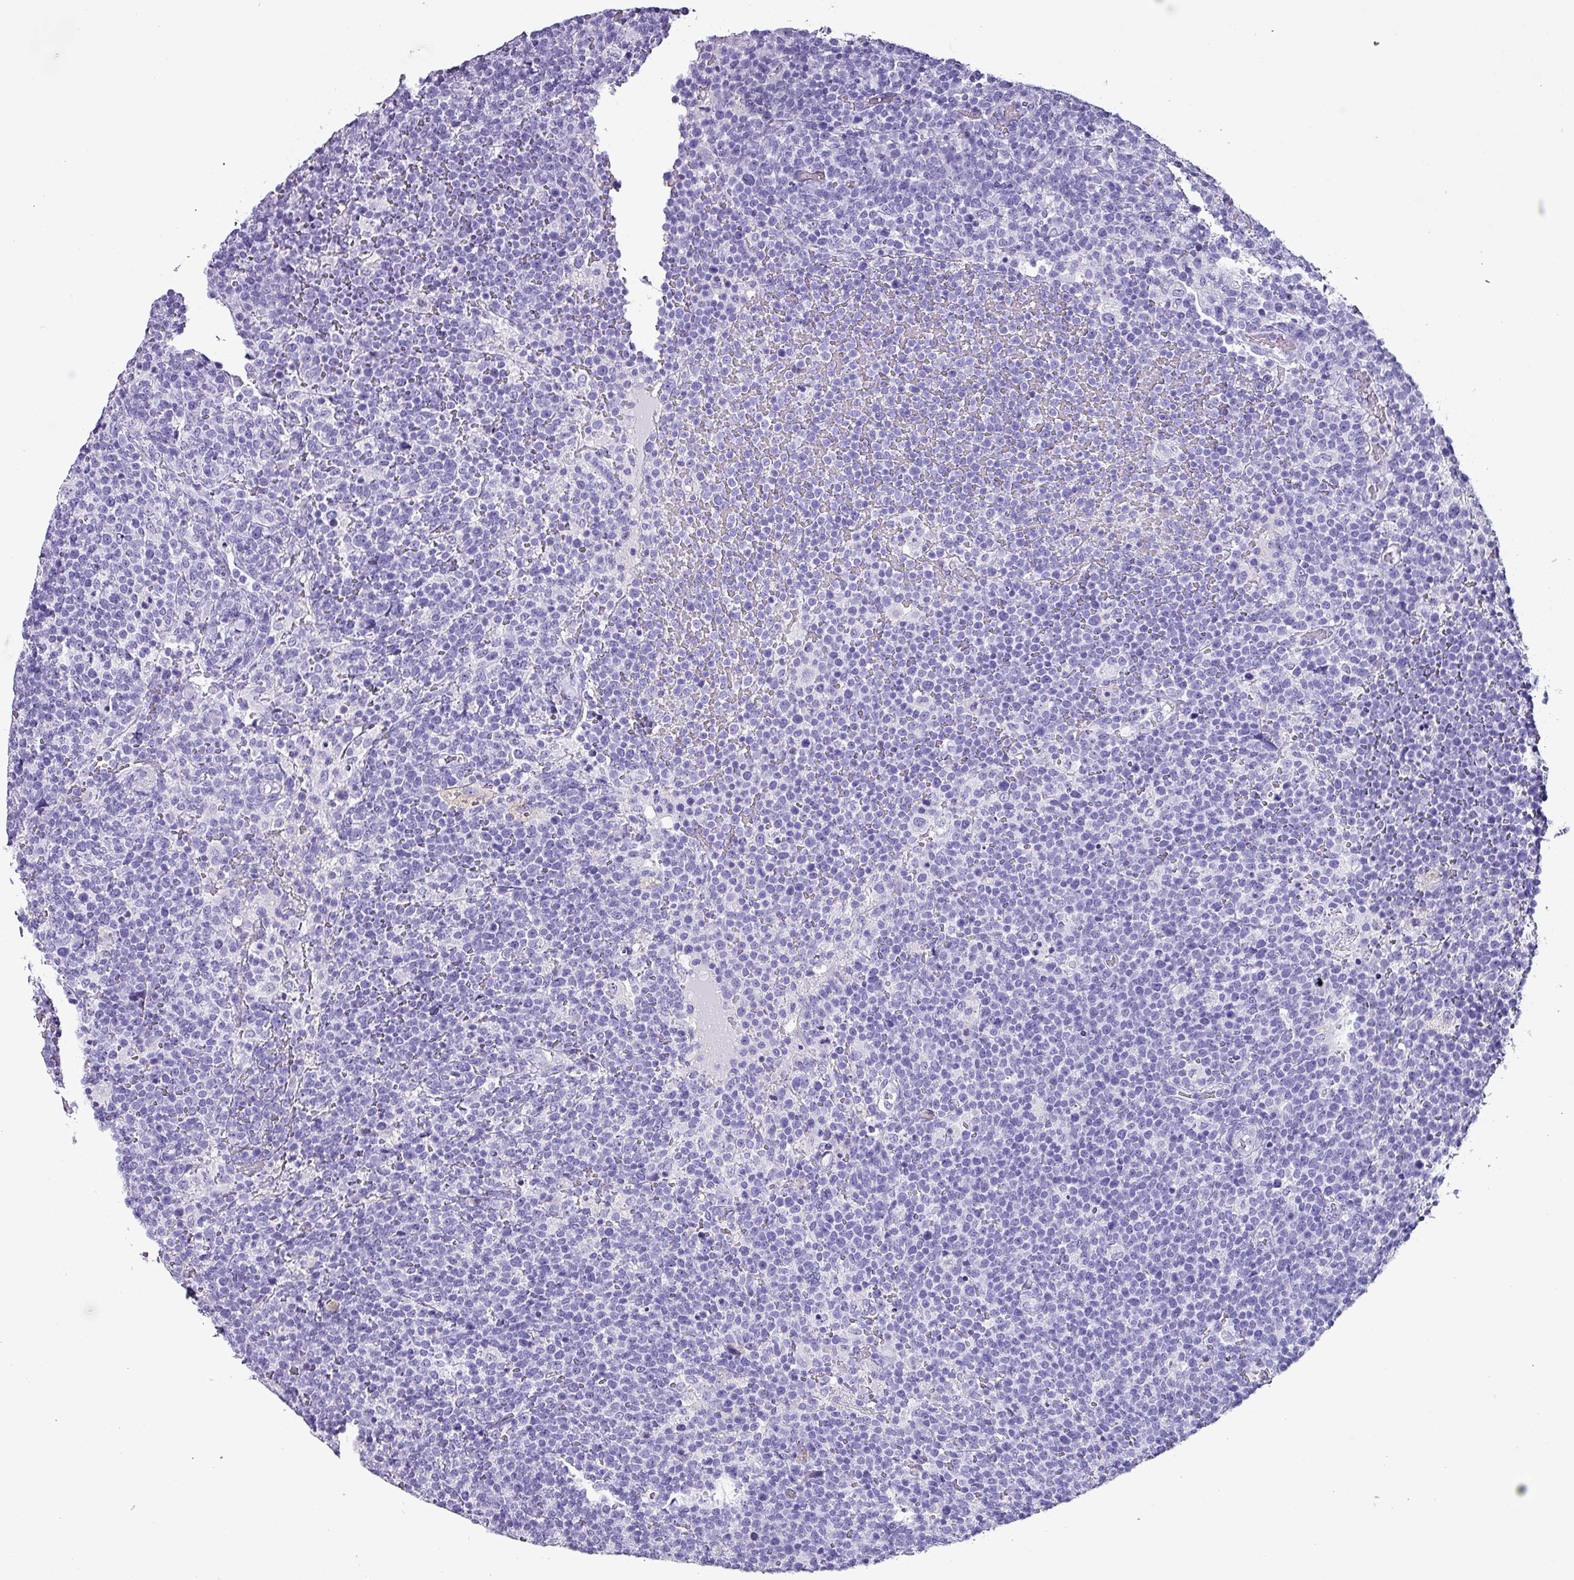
{"staining": {"intensity": "negative", "quantity": "none", "location": "none"}, "tissue": "lymphoma", "cell_type": "Tumor cells", "image_type": "cancer", "snomed": [{"axis": "morphology", "description": "Malignant lymphoma, non-Hodgkin's type, High grade"}, {"axis": "topography", "description": "Lymph node"}], "caption": "Tumor cells show no significant protein staining in malignant lymphoma, non-Hodgkin's type (high-grade).", "gene": "KRT6C", "patient": {"sex": "male", "age": 61}}